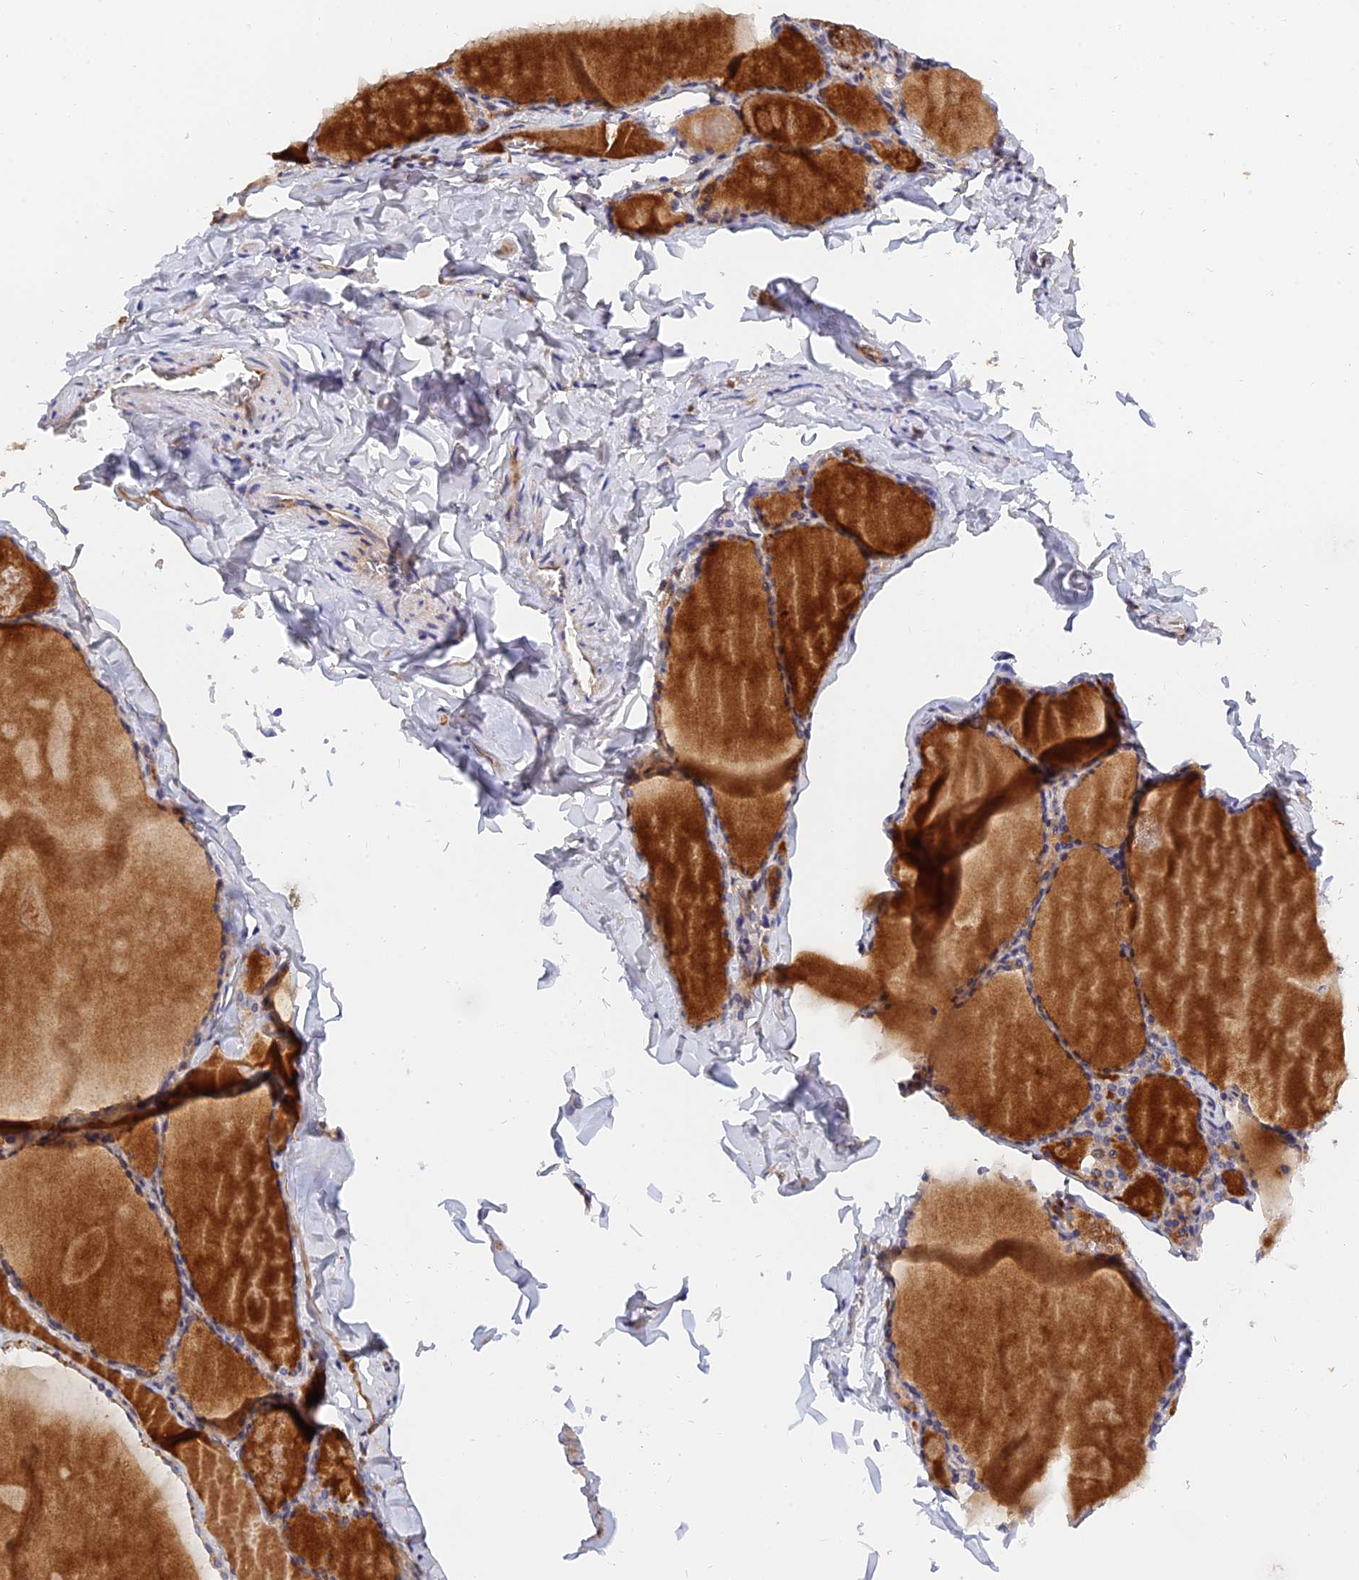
{"staining": {"intensity": "weak", "quantity": "25%-75%", "location": "cytoplasmic/membranous"}, "tissue": "thyroid gland", "cell_type": "Glandular cells", "image_type": "normal", "snomed": [{"axis": "morphology", "description": "Normal tissue, NOS"}, {"axis": "topography", "description": "Thyroid gland"}], "caption": "This is an image of IHC staining of benign thyroid gland, which shows weak expression in the cytoplasmic/membranous of glandular cells.", "gene": "MRPL35", "patient": {"sex": "male", "age": 56}}